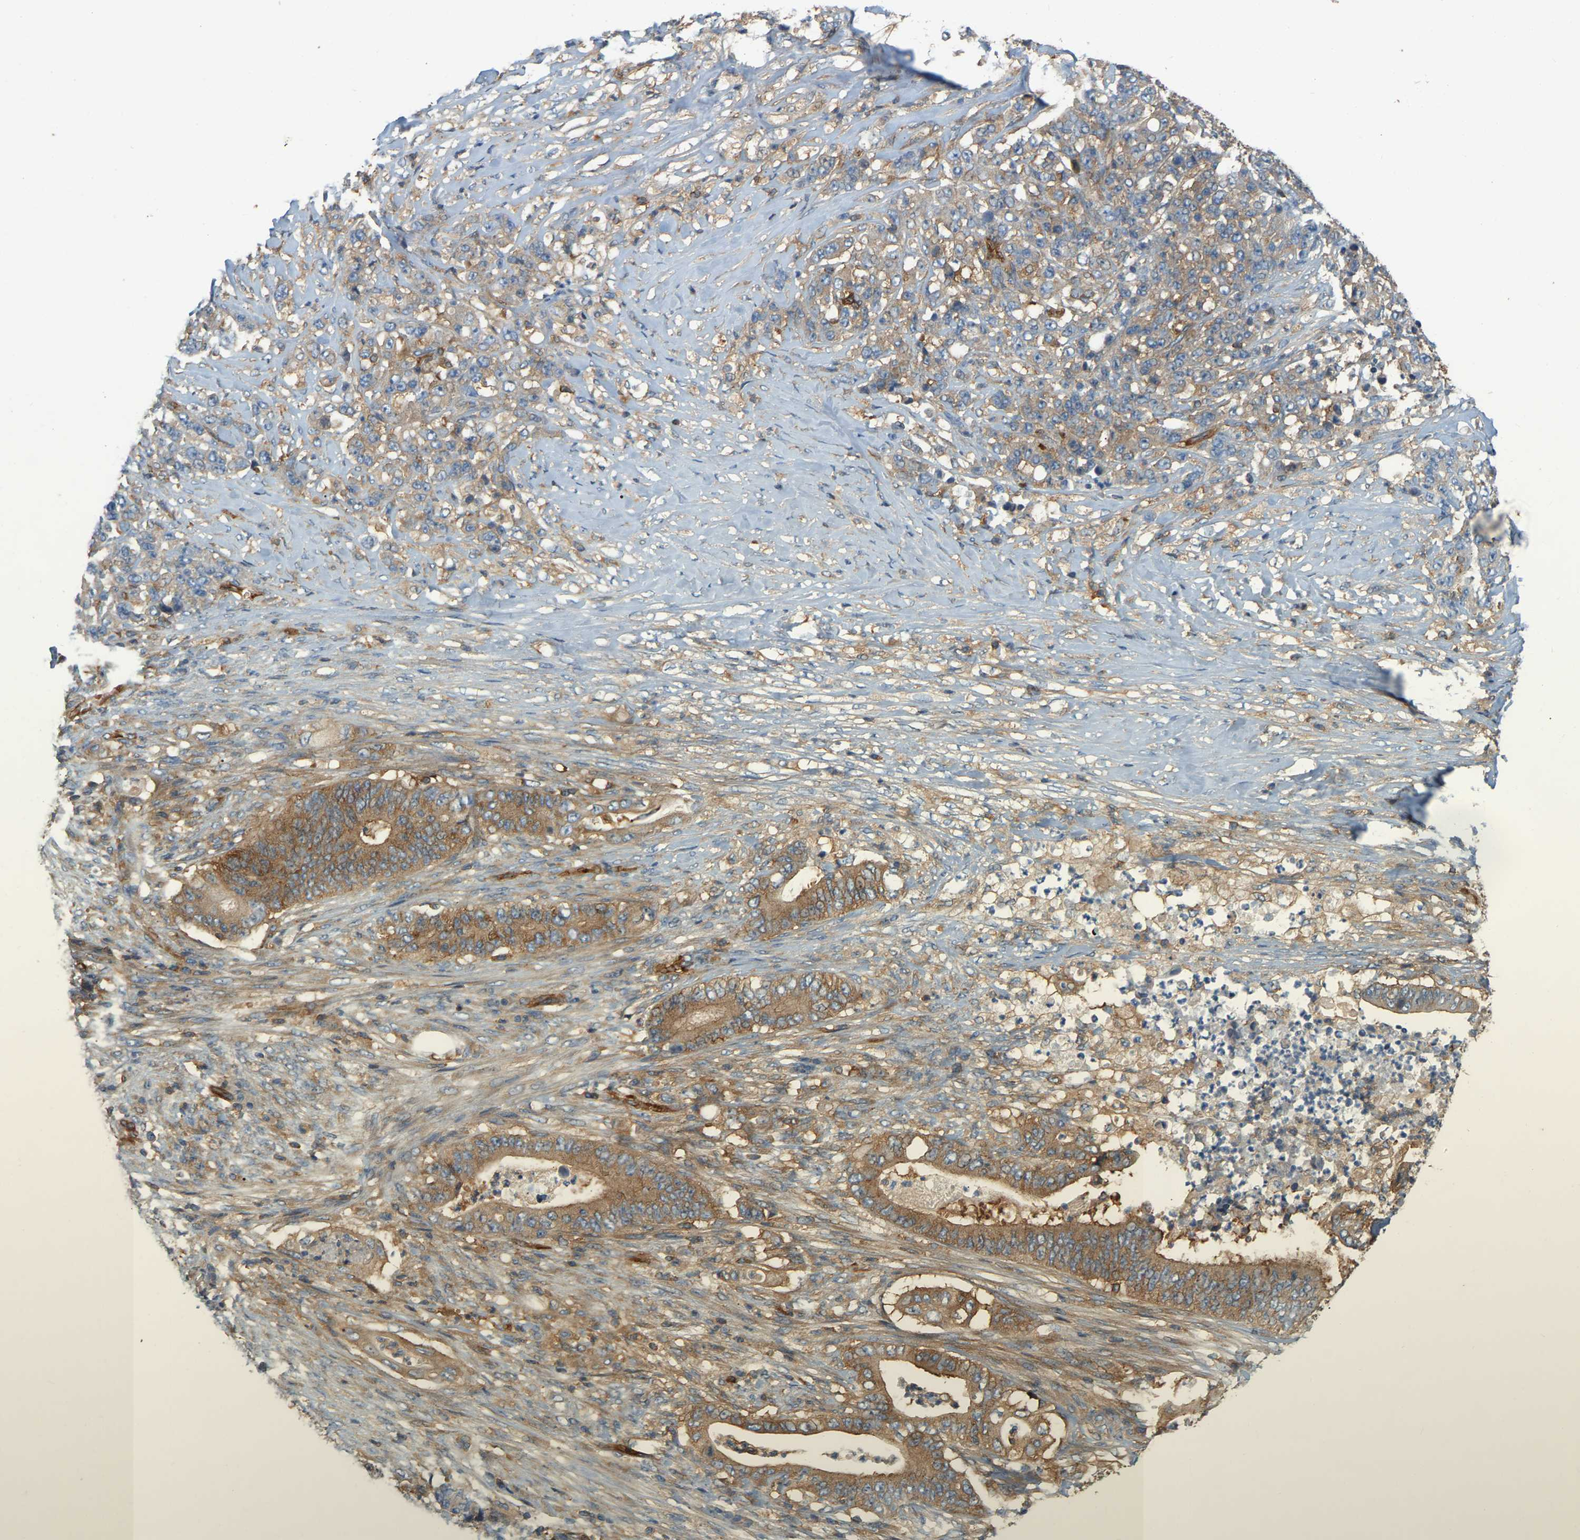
{"staining": {"intensity": "moderate", "quantity": ">75%", "location": "cytoplasmic/membranous"}, "tissue": "stomach cancer", "cell_type": "Tumor cells", "image_type": "cancer", "snomed": [{"axis": "morphology", "description": "Adenocarcinoma, NOS"}, {"axis": "topography", "description": "Stomach"}], "caption": "Tumor cells reveal medium levels of moderate cytoplasmic/membranous staining in about >75% of cells in human stomach cancer (adenocarcinoma). The staining is performed using DAB (3,3'-diaminobenzidine) brown chromogen to label protein expression. The nuclei are counter-stained blue using hematoxylin.", "gene": "AKAP13", "patient": {"sex": "female", "age": 73}}